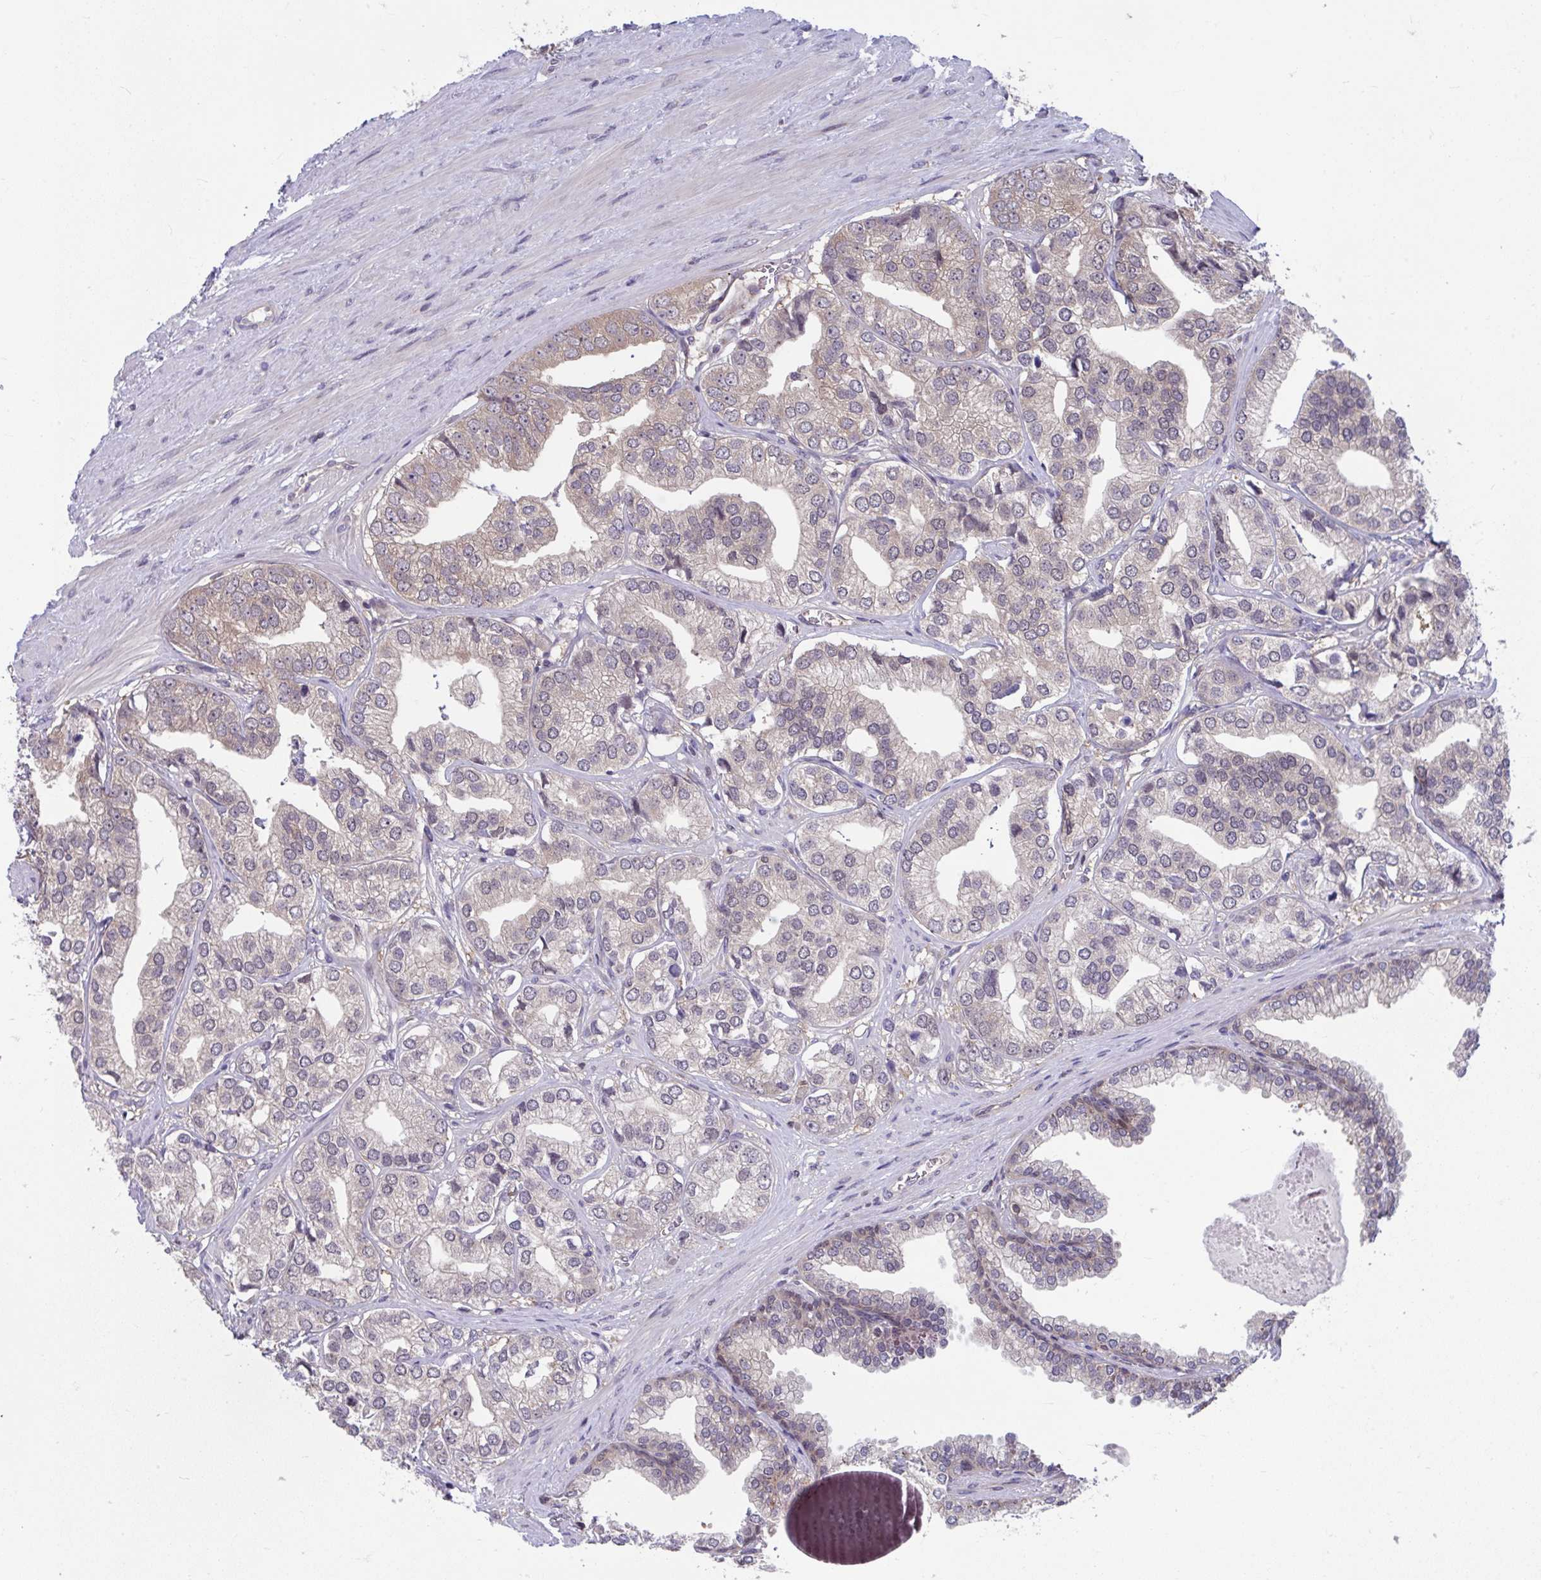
{"staining": {"intensity": "weak", "quantity": "25%-75%", "location": "cytoplasmic/membranous"}, "tissue": "prostate cancer", "cell_type": "Tumor cells", "image_type": "cancer", "snomed": [{"axis": "morphology", "description": "Adenocarcinoma, High grade"}, {"axis": "topography", "description": "Prostate"}], "caption": "Human high-grade adenocarcinoma (prostate) stained with a brown dye reveals weak cytoplasmic/membranous positive positivity in about 25%-75% of tumor cells.", "gene": "PCDHB7", "patient": {"sex": "male", "age": 58}}